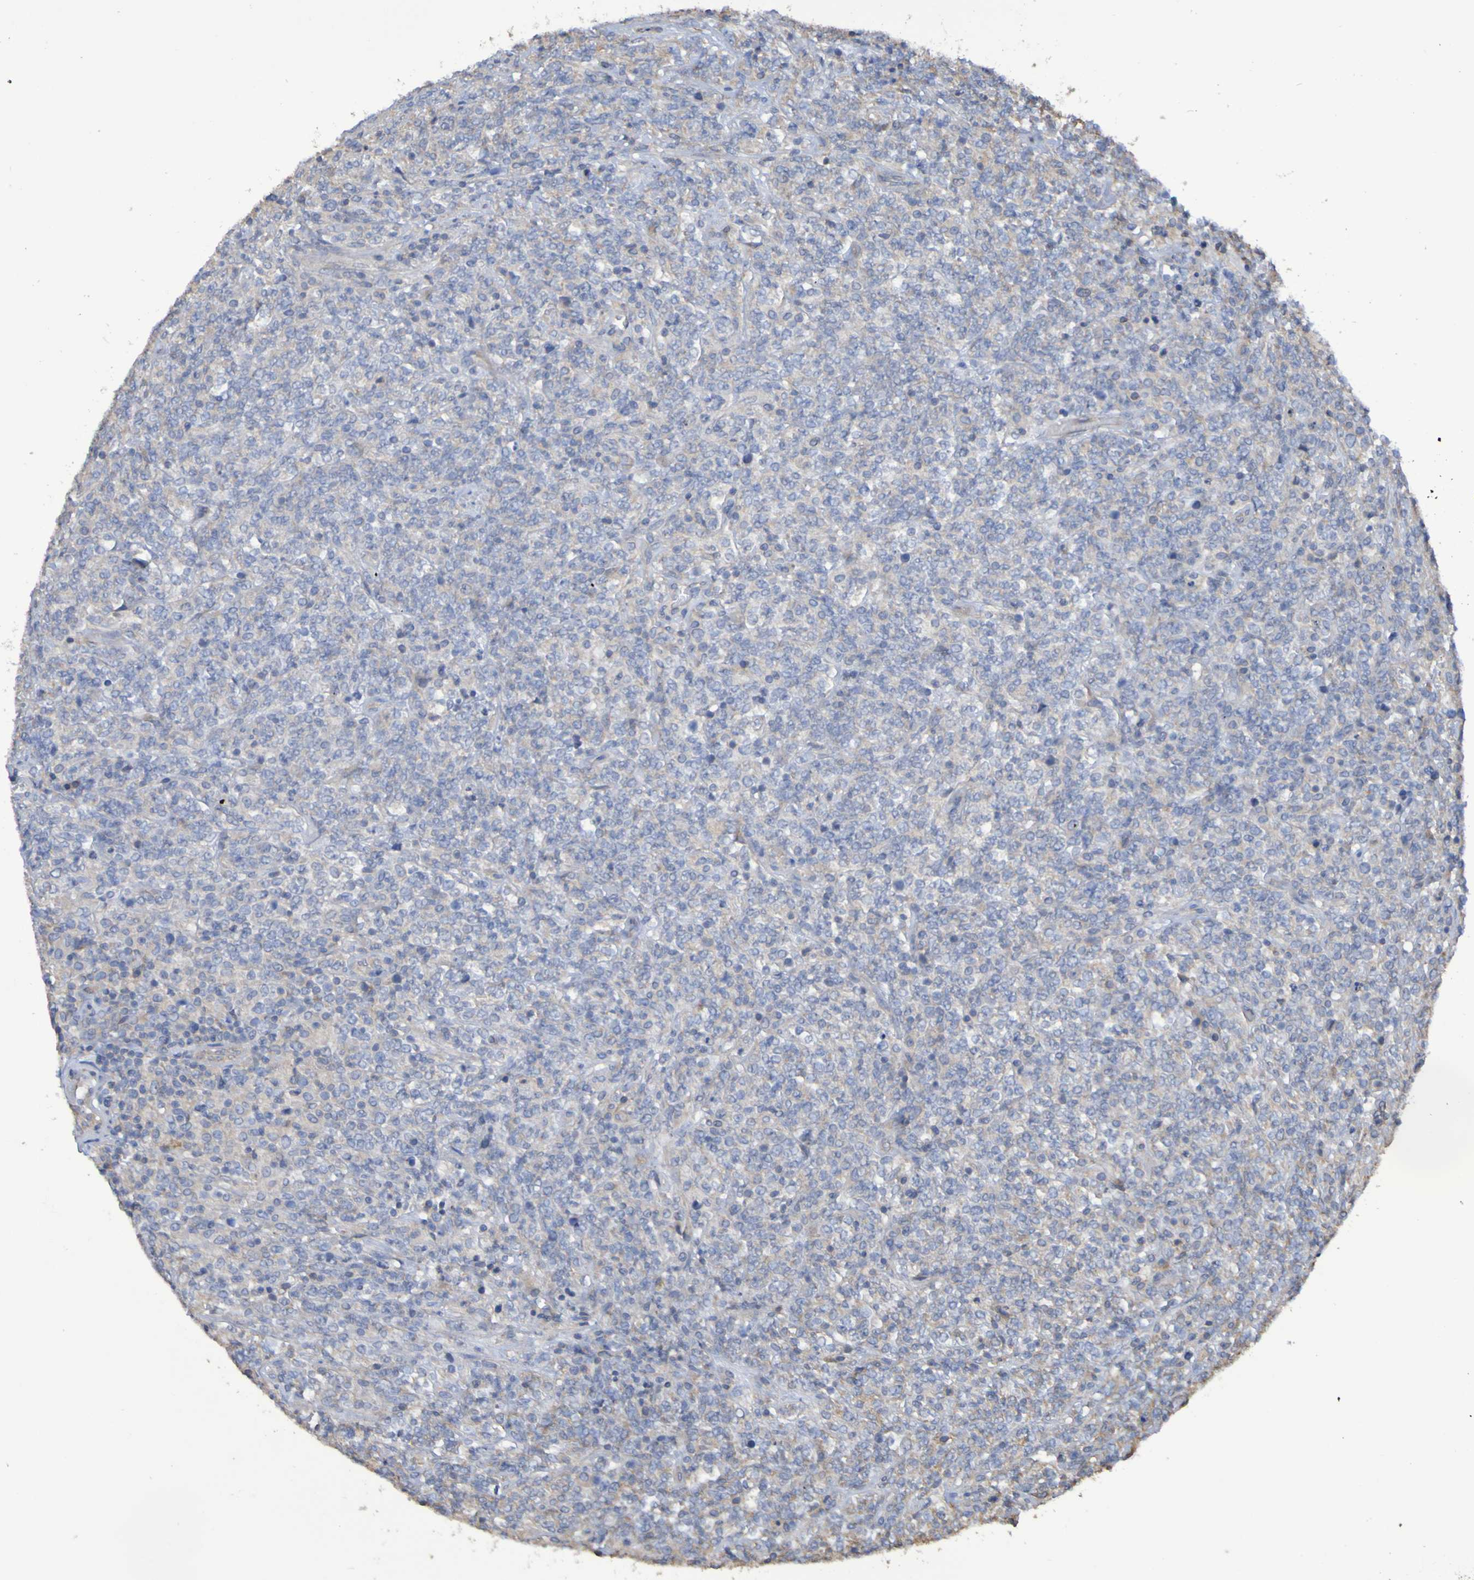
{"staining": {"intensity": "negative", "quantity": "none", "location": "none"}, "tissue": "lymphoma", "cell_type": "Tumor cells", "image_type": "cancer", "snomed": [{"axis": "morphology", "description": "Malignant lymphoma, non-Hodgkin's type, High grade"}, {"axis": "topography", "description": "Soft tissue"}], "caption": "Immunohistochemistry (IHC) photomicrograph of neoplastic tissue: human lymphoma stained with DAB (3,3'-diaminobenzidine) displays no significant protein staining in tumor cells. Nuclei are stained in blue.", "gene": "SYNJ1", "patient": {"sex": "male", "age": 18}}